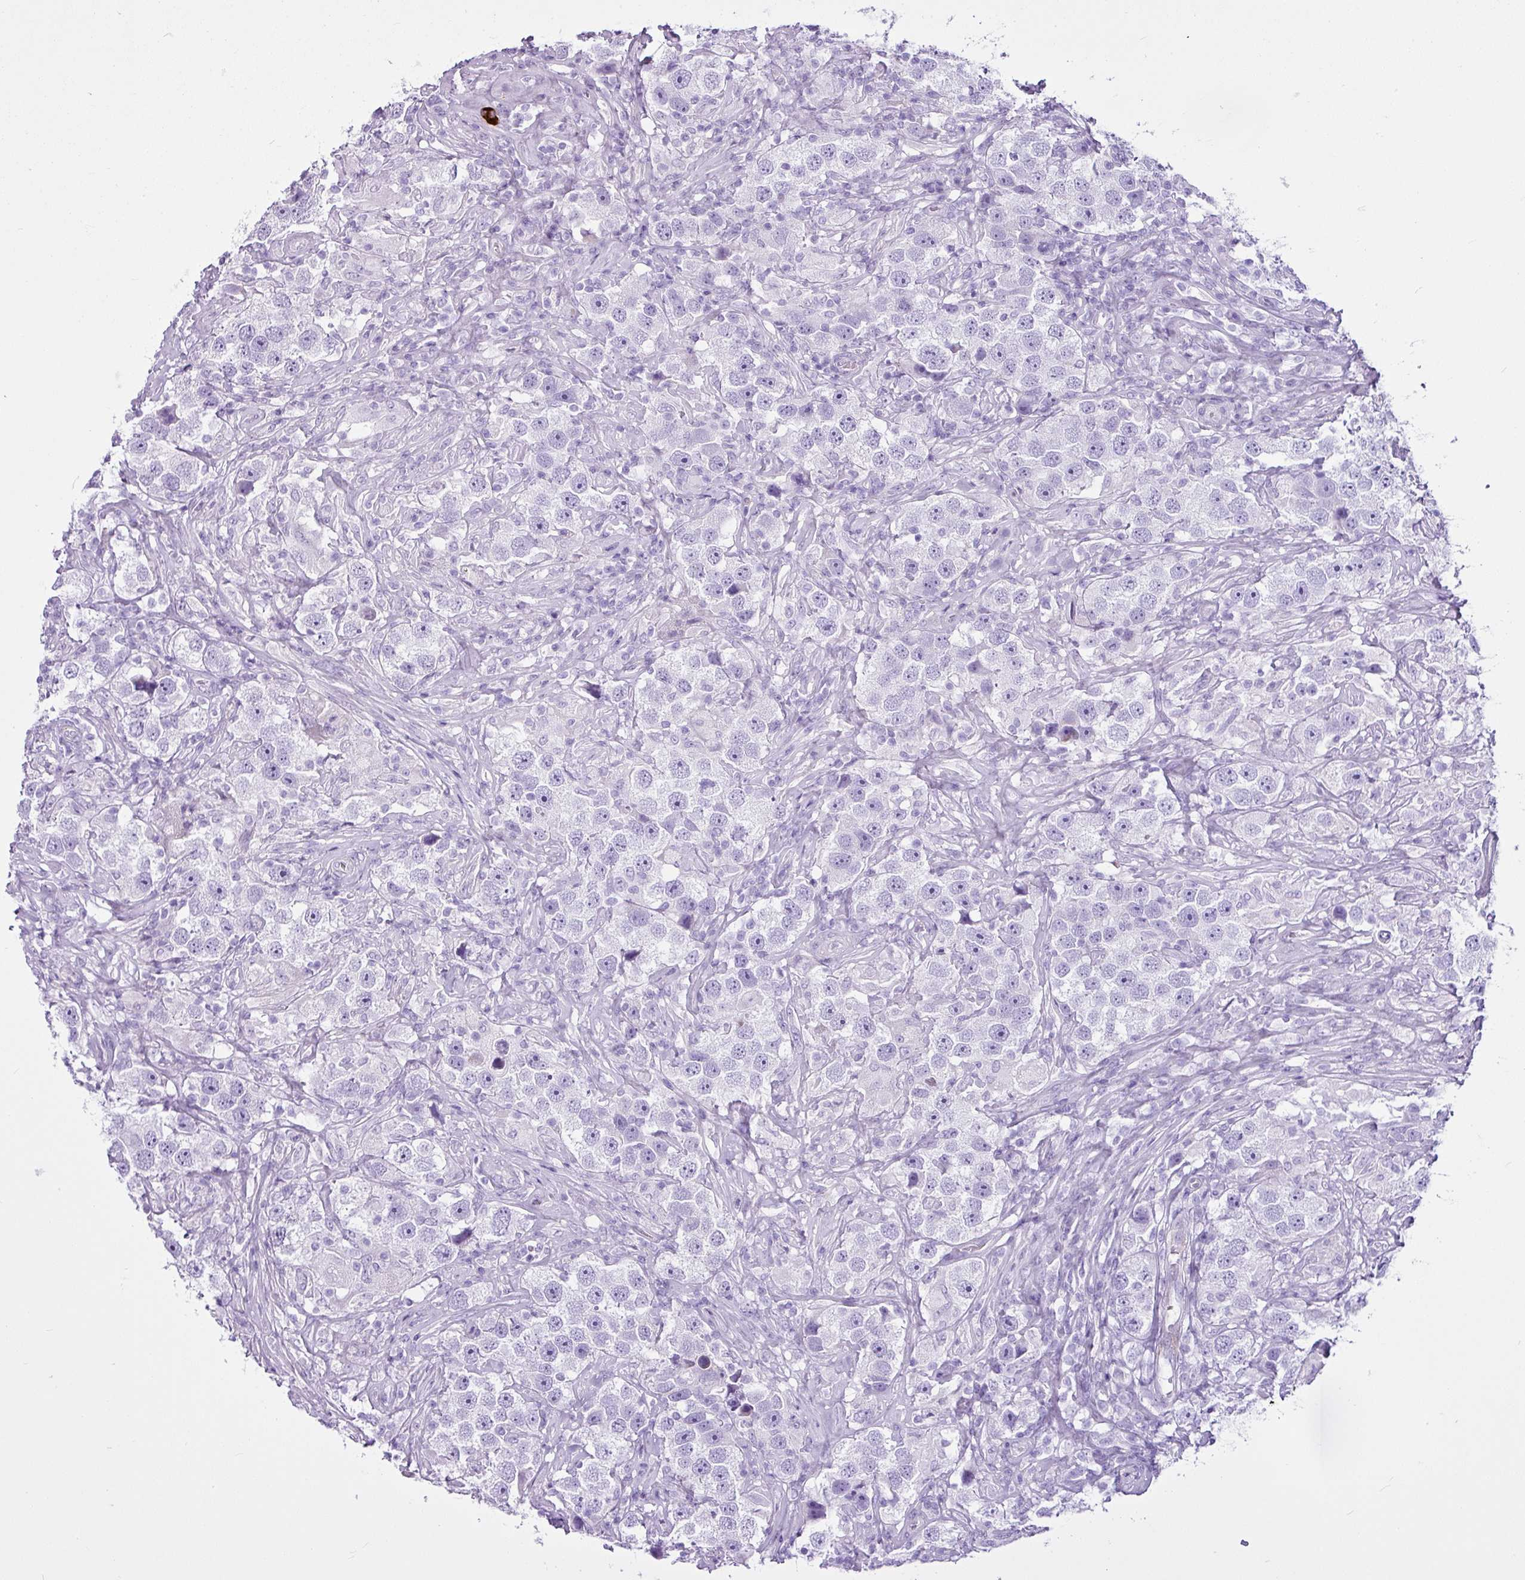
{"staining": {"intensity": "negative", "quantity": "none", "location": "none"}, "tissue": "testis cancer", "cell_type": "Tumor cells", "image_type": "cancer", "snomed": [{"axis": "morphology", "description": "Seminoma, NOS"}, {"axis": "topography", "description": "Testis"}], "caption": "Immunohistochemical staining of human seminoma (testis) demonstrates no significant positivity in tumor cells.", "gene": "LILRB4", "patient": {"sex": "male", "age": 49}}